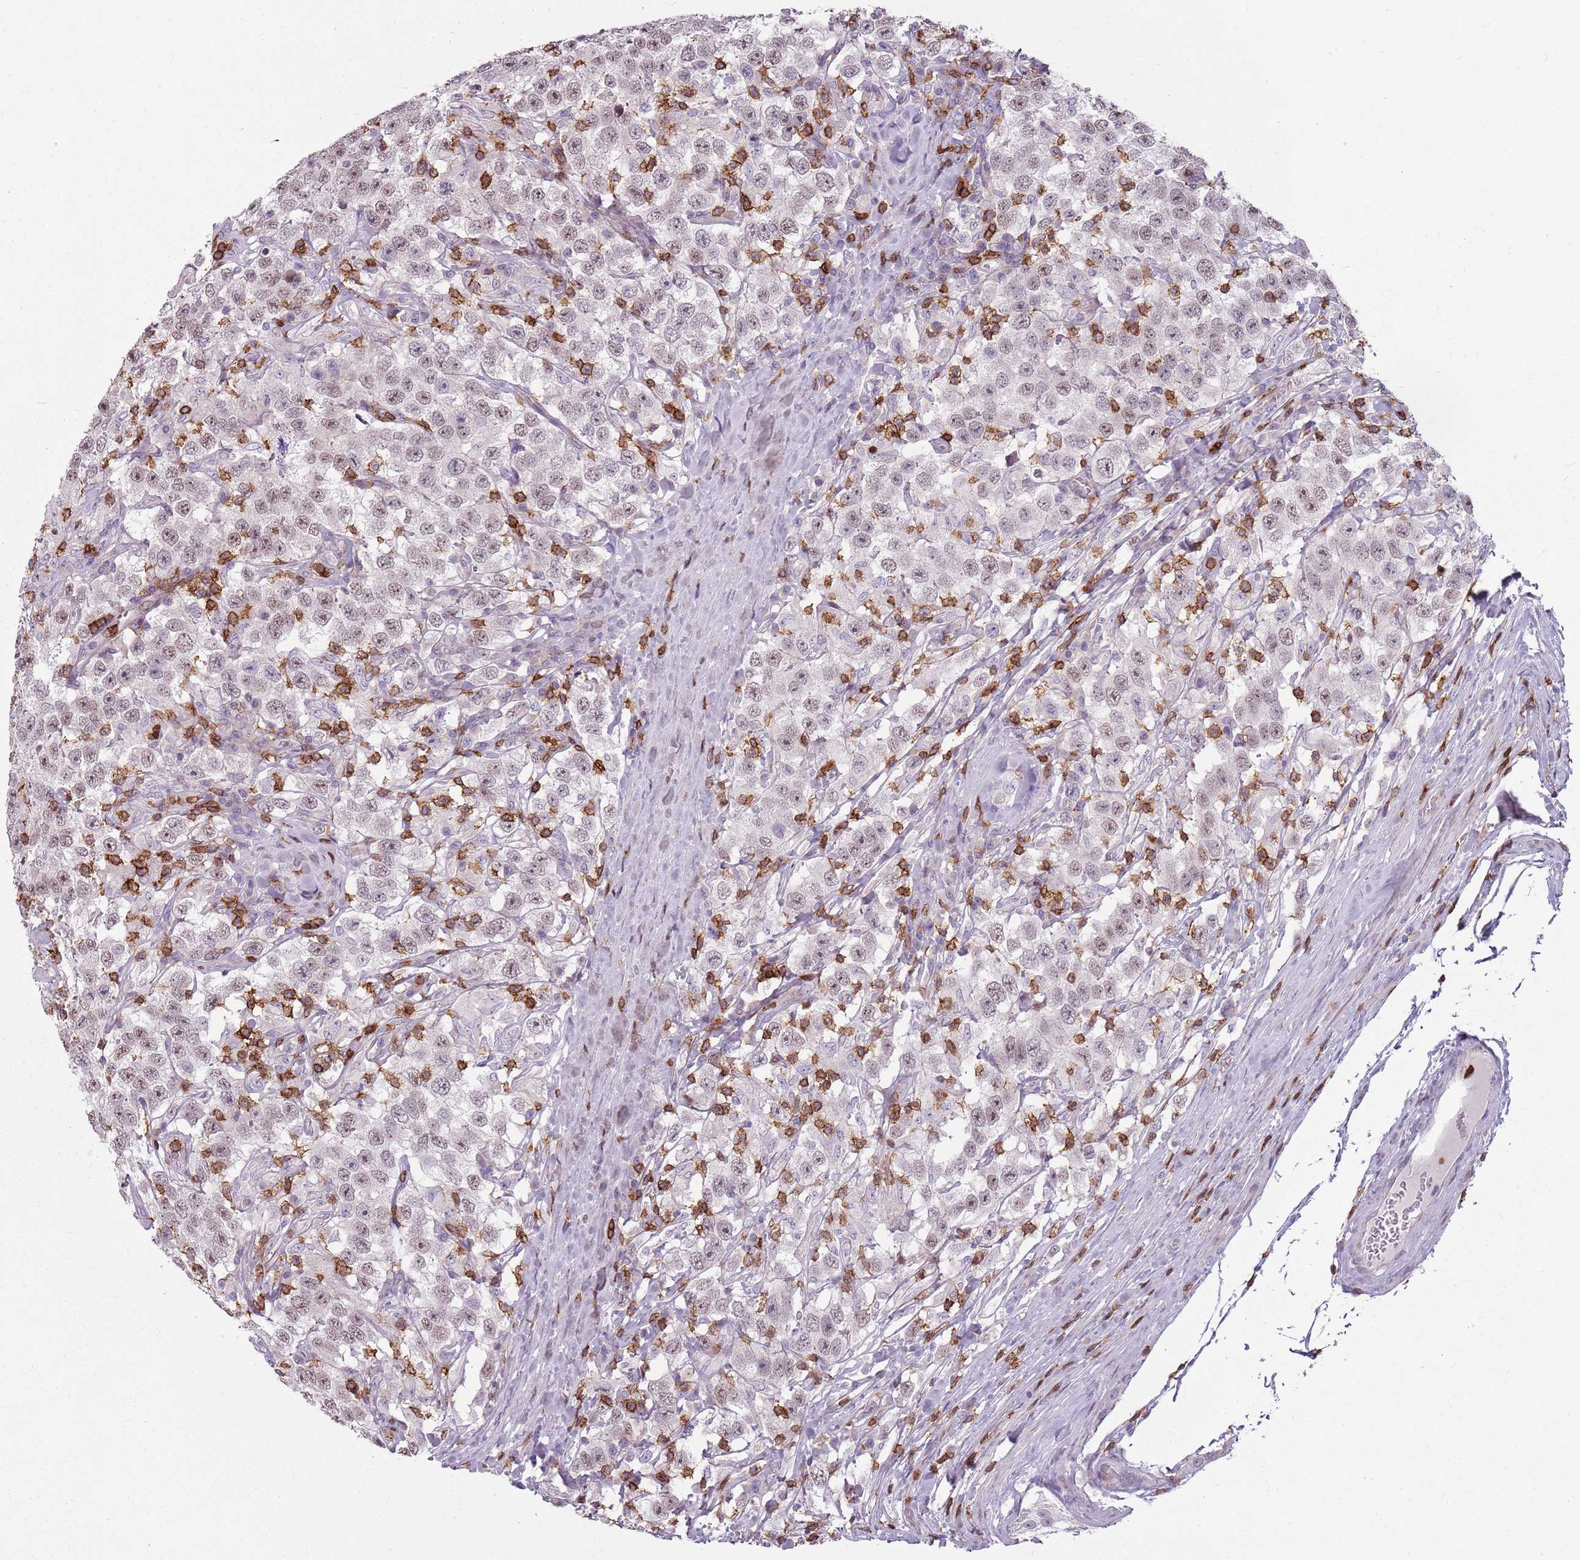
{"staining": {"intensity": "weak", "quantity": "<25%", "location": "nuclear"}, "tissue": "testis cancer", "cell_type": "Tumor cells", "image_type": "cancer", "snomed": [{"axis": "morphology", "description": "Seminoma, NOS"}, {"axis": "topography", "description": "Testis"}], "caption": "Testis seminoma stained for a protein using immunohistochemistry reveals no positivity tumor cells.", "gene": "ZNF583", "patient": {"sex": "male", "age": 41}}